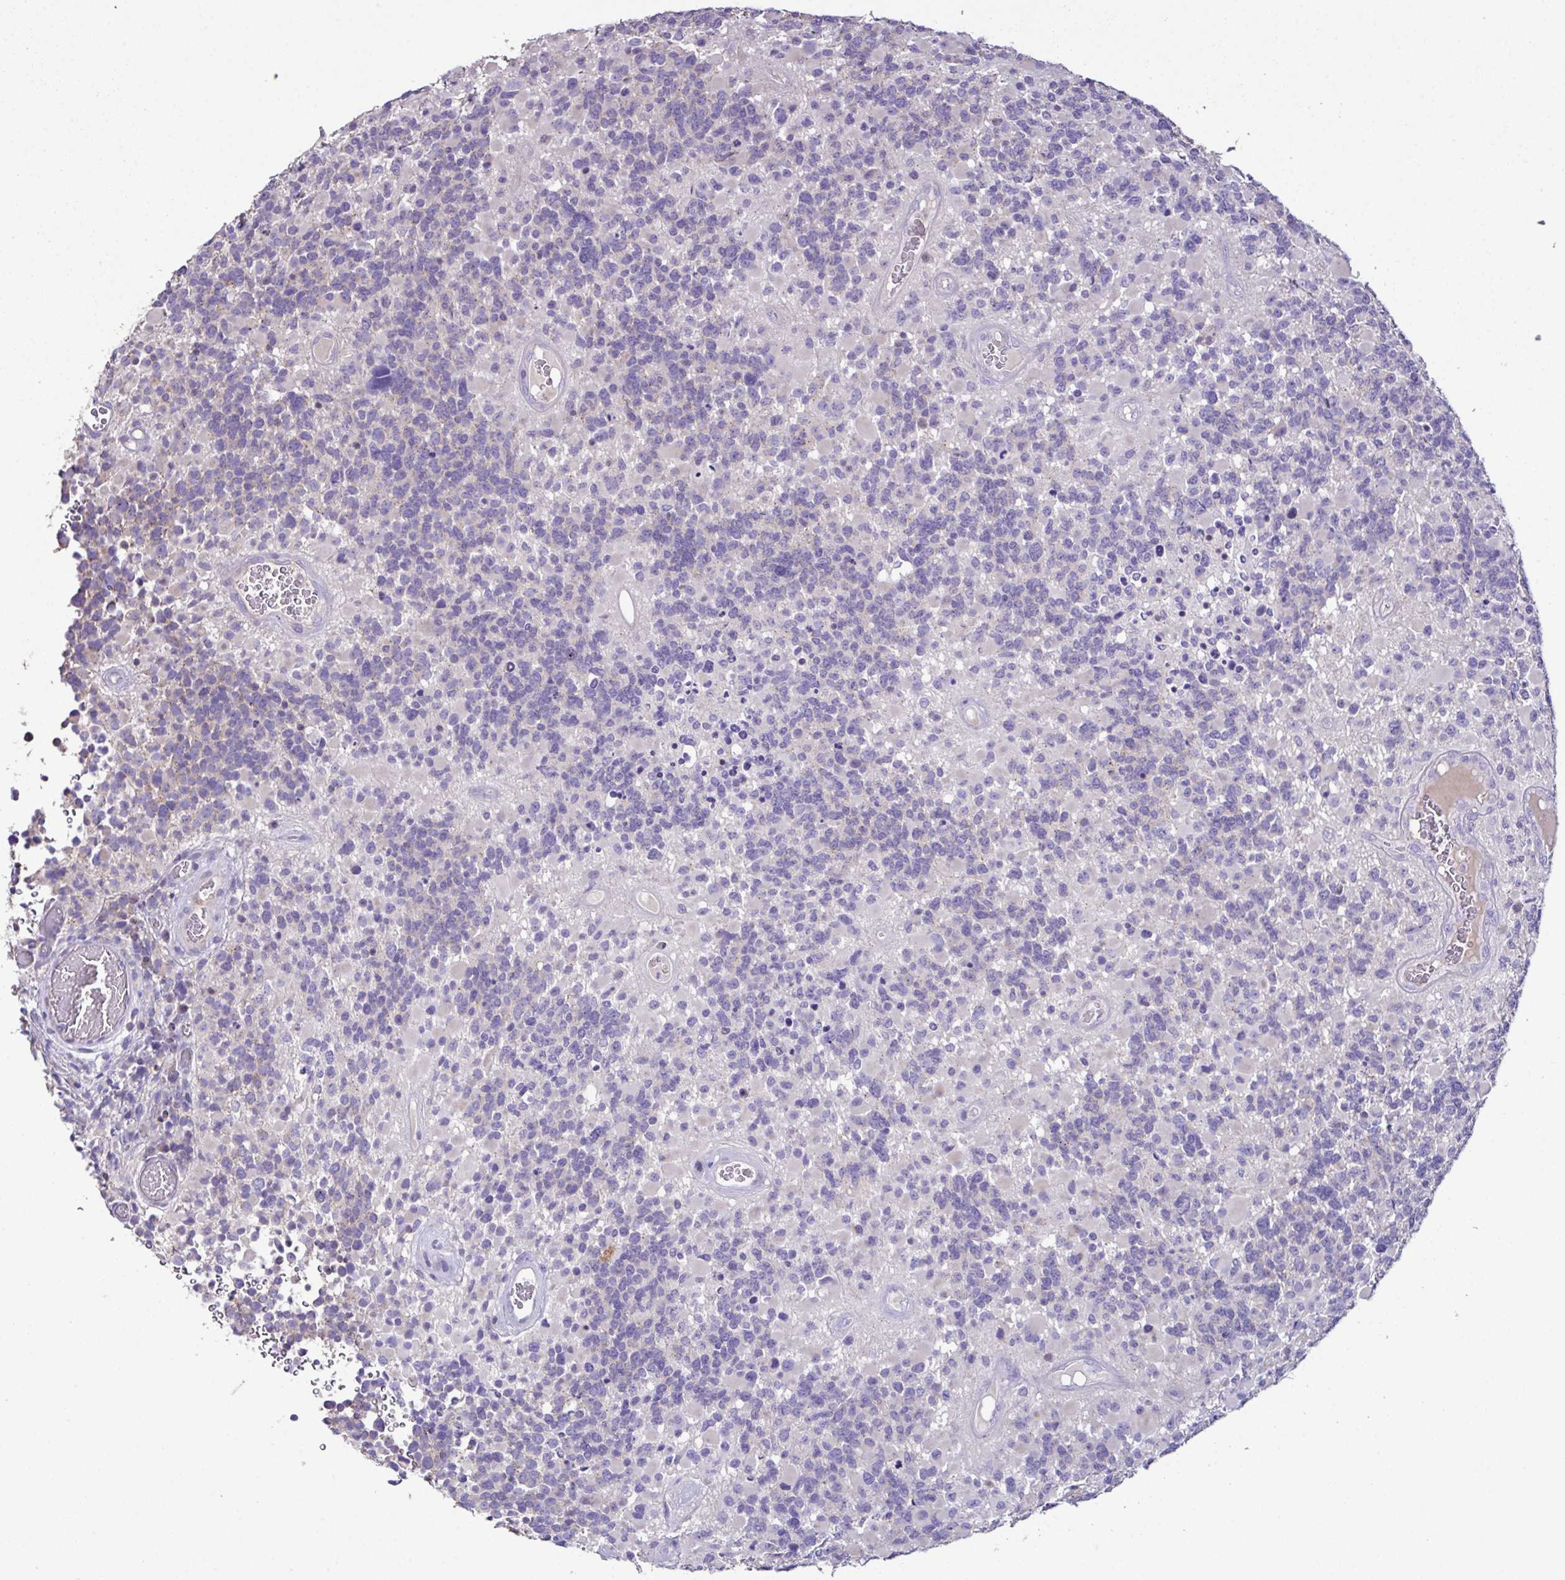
{"staining": {"intensity": "negative", "quantity": "none", "location": "none"}, "tissue": "glioma", "cell_type": "Tumor cells", "image_type": "cancer", "snomed": [{"axis": "morphology", "description": "Glioma, malignant, High grade"}, {"axis": "topography", "description": "Brain"}], "caption": "DAB (3,3'-diaminobenzidine) immunohistochemical staining of malignant glioma (high-grade) demonstrates no significant positivity in tumor cells. (DAB IHC visualized using brightfield microscopy, high magnification).", "gene": "MARCO", "patient": {"sex": "female", "age": 40}}